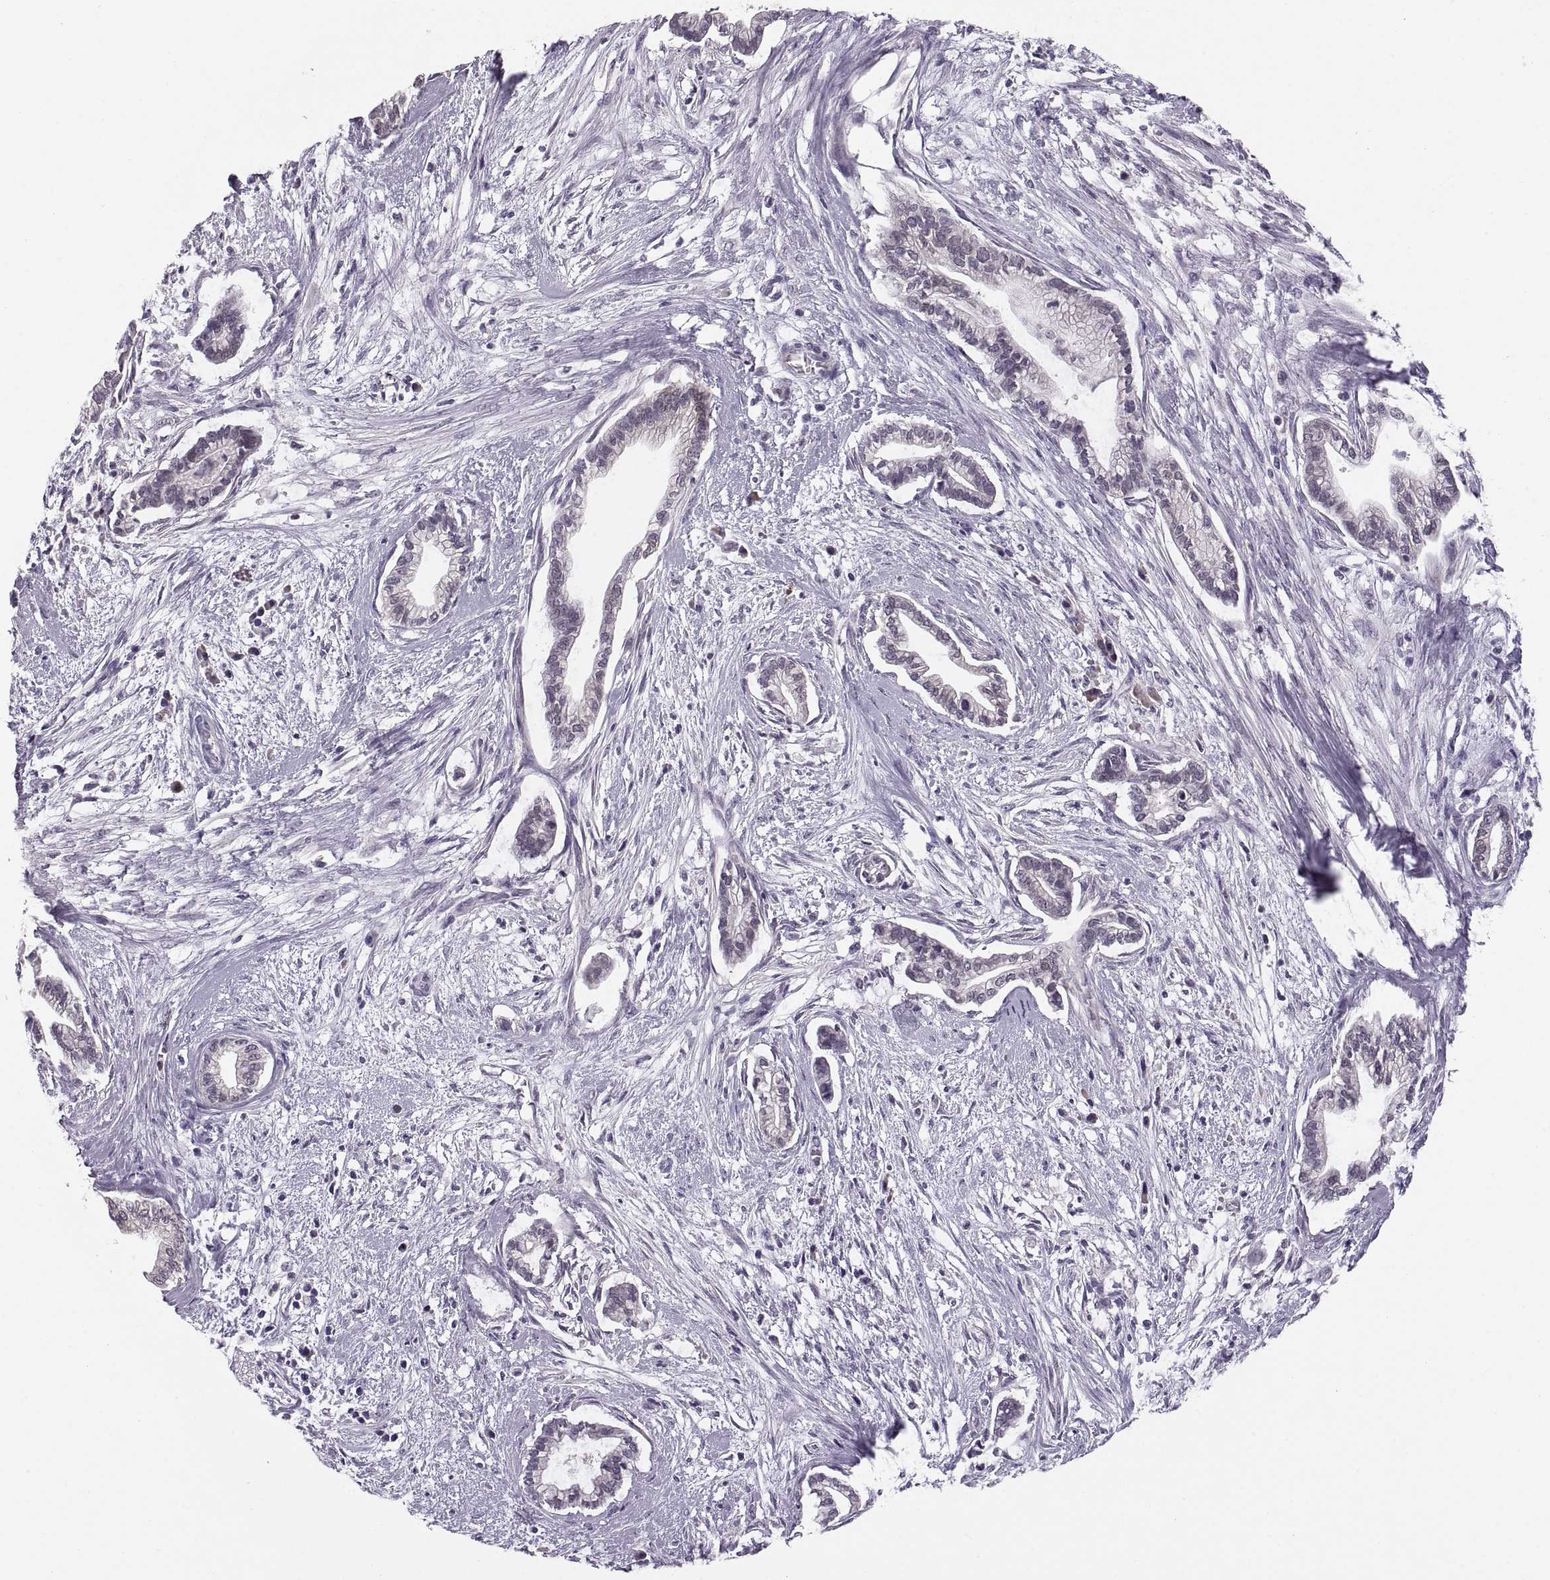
{"staining": {"intensity": "negative", "quantity": "none", "location": "none"}, "tissue": "cervical cancer", "cell_type": "Tumor cells", "image_type": "cancer", "snomed": [{"axis": "morphology", "description": "Adenocarcinoma, NOS"}, {"axis": "topography", "description": "Cervix"}], "caption": "There is no significant staining in tumor cells of cervical cancer (adenocarcinoma).", "gene": "ADH6", "patient": {"sex": "female", "age": 62}}